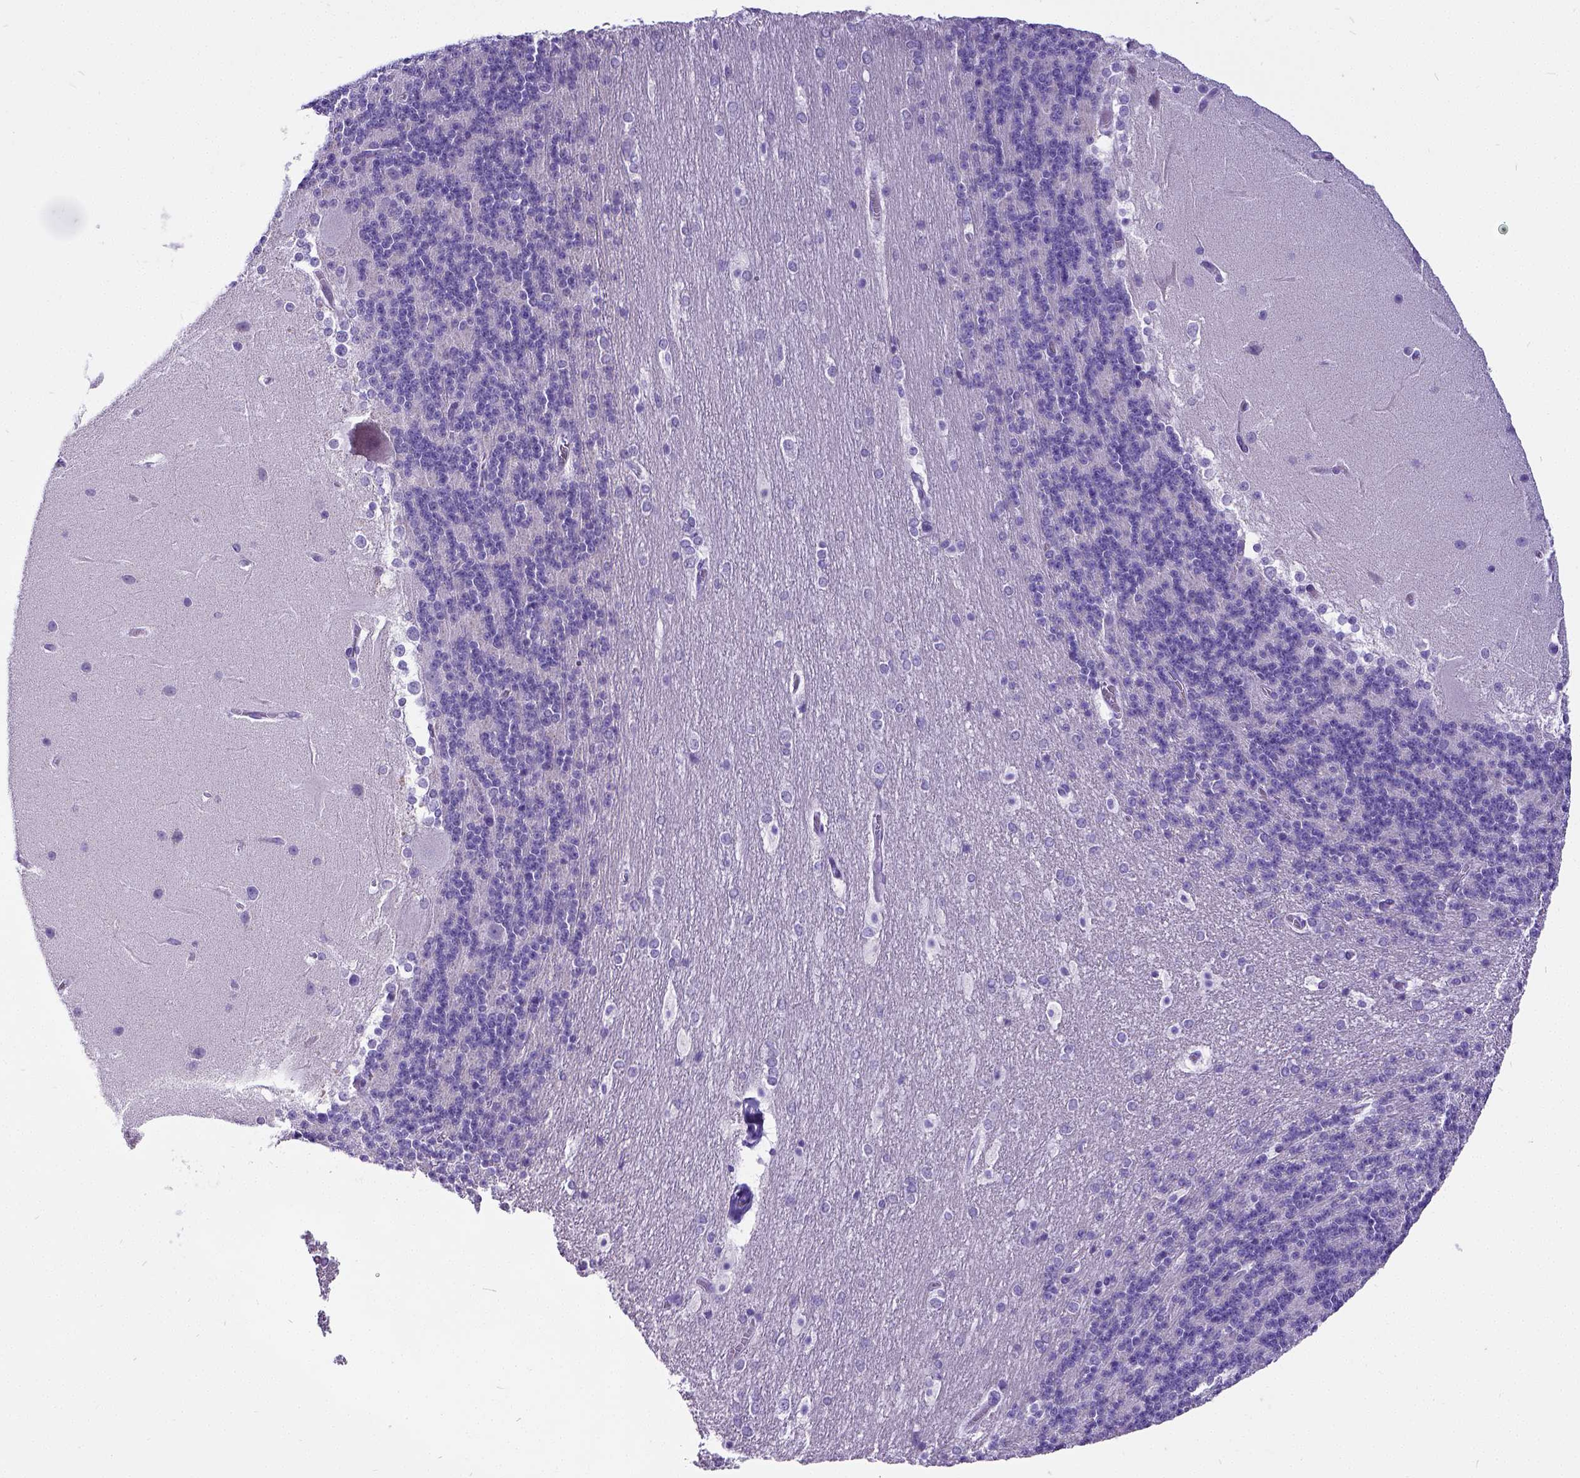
{"staining": {"intensity": "negative", "quantity": "none", "location": "none"}, "tissue": "cerebellum", "cell_type": "Cells in granular layer", "image_type": "normal", "snomed": [{"axis": "morphology", "description": "Normal tissue, NOS"}, {"axis": "topography", "description": "Cerebellum"}], "caption": "DAB immunohistochemical staining of benign cerebellum reveals no significant expression in cells in granular layer.", "gene": "SATB2", "patient": {"sex": "female", "age": 19}}